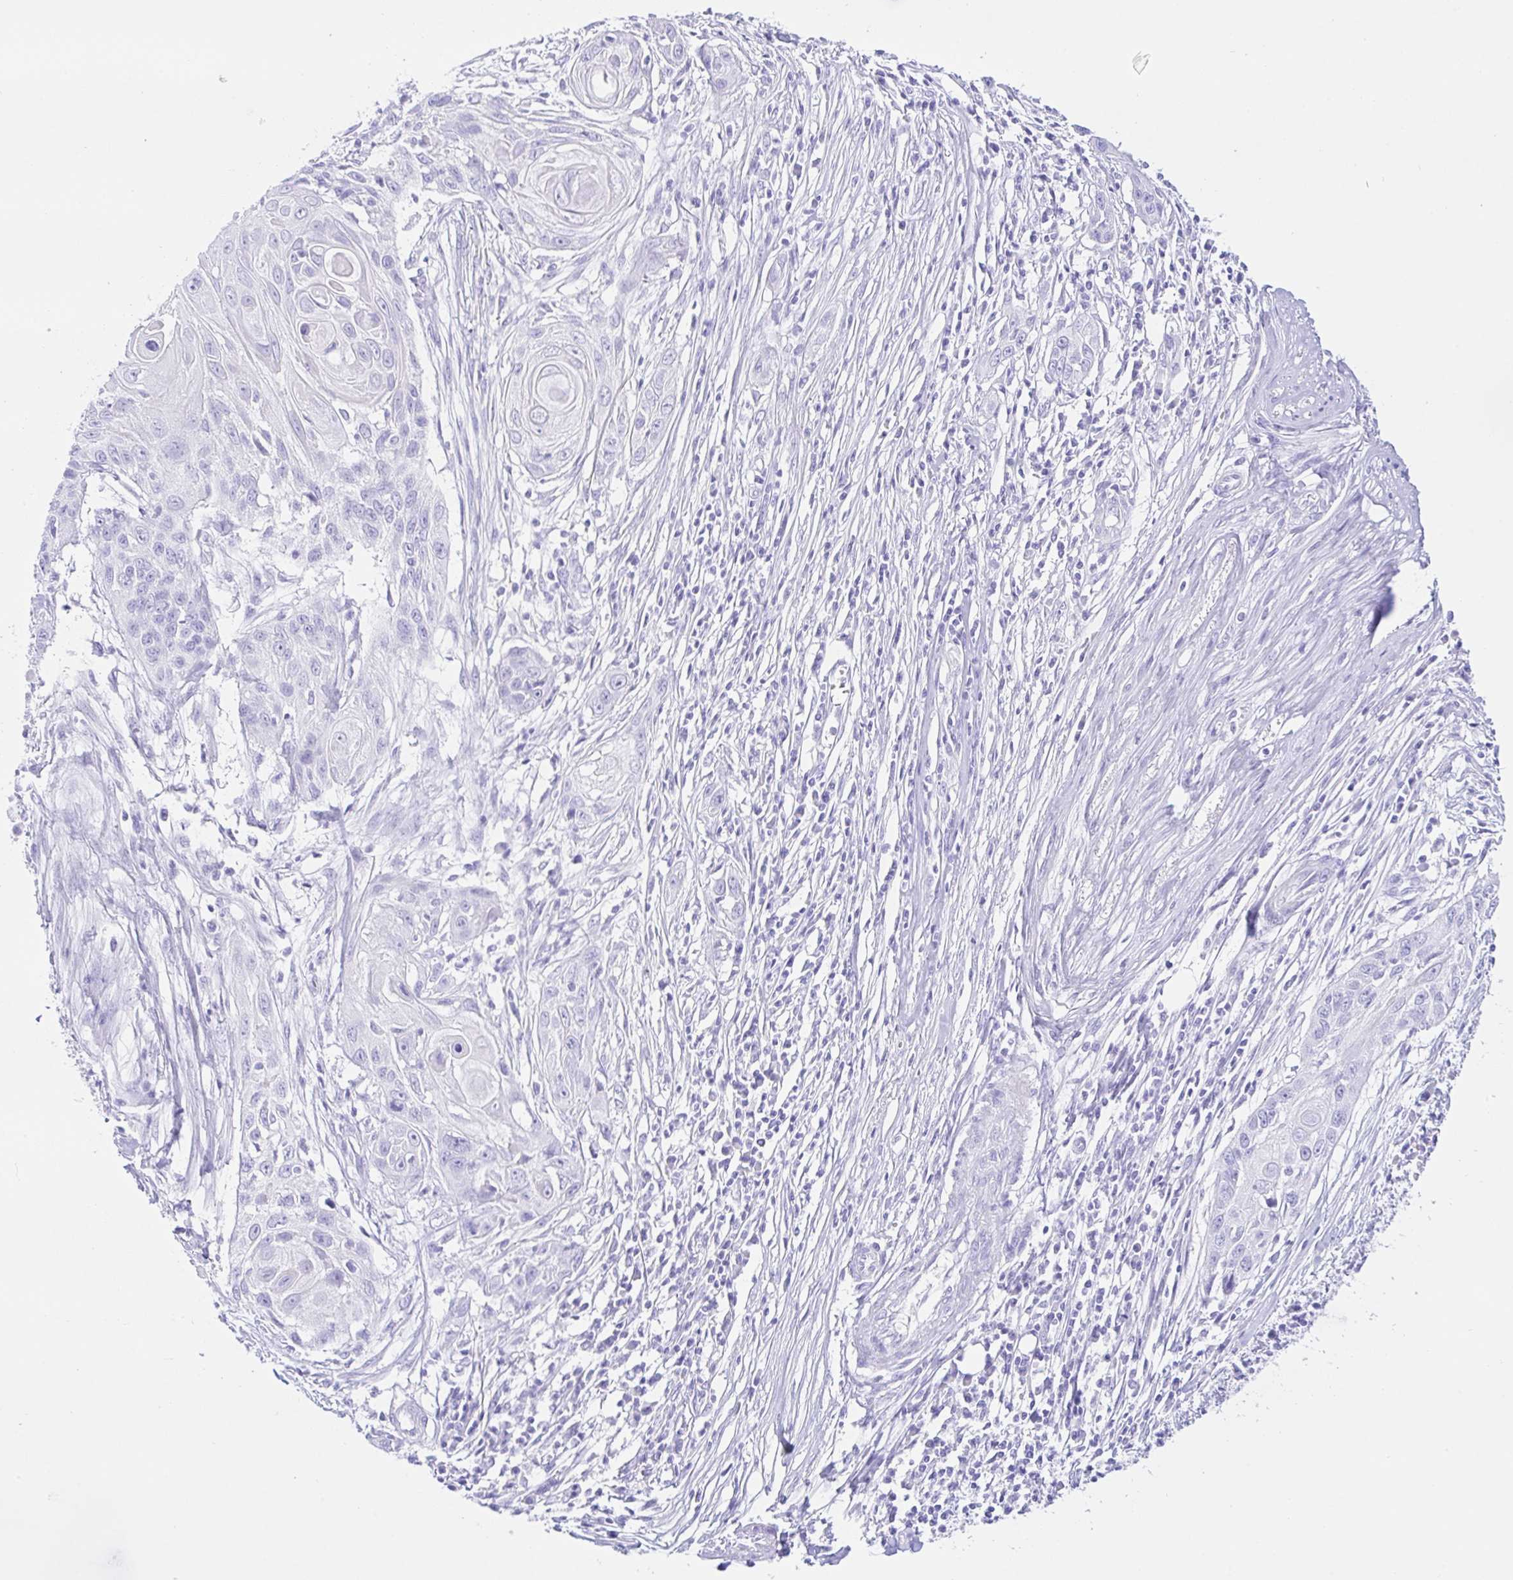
{"staining": {"intensity": "negative", "quantity": "none", "location": "none"}, "tissue": "skin cancer", "cell_type": "Tumor cells", "image_type": "cancer", "snomed": [{"axis": "morphology", "description": "Squamous cell carcinoma, NOS"}, {"axis": "topography", "description": "Skin"}, {"axis": "topography", "description": "Vulva"}], "caption": "Protein analysis of skin squamous cell carcinoma exhibits no significant expression in tumor cells.", "gene": "PAX8", "patient": {"sex": "female", "age": 83}}